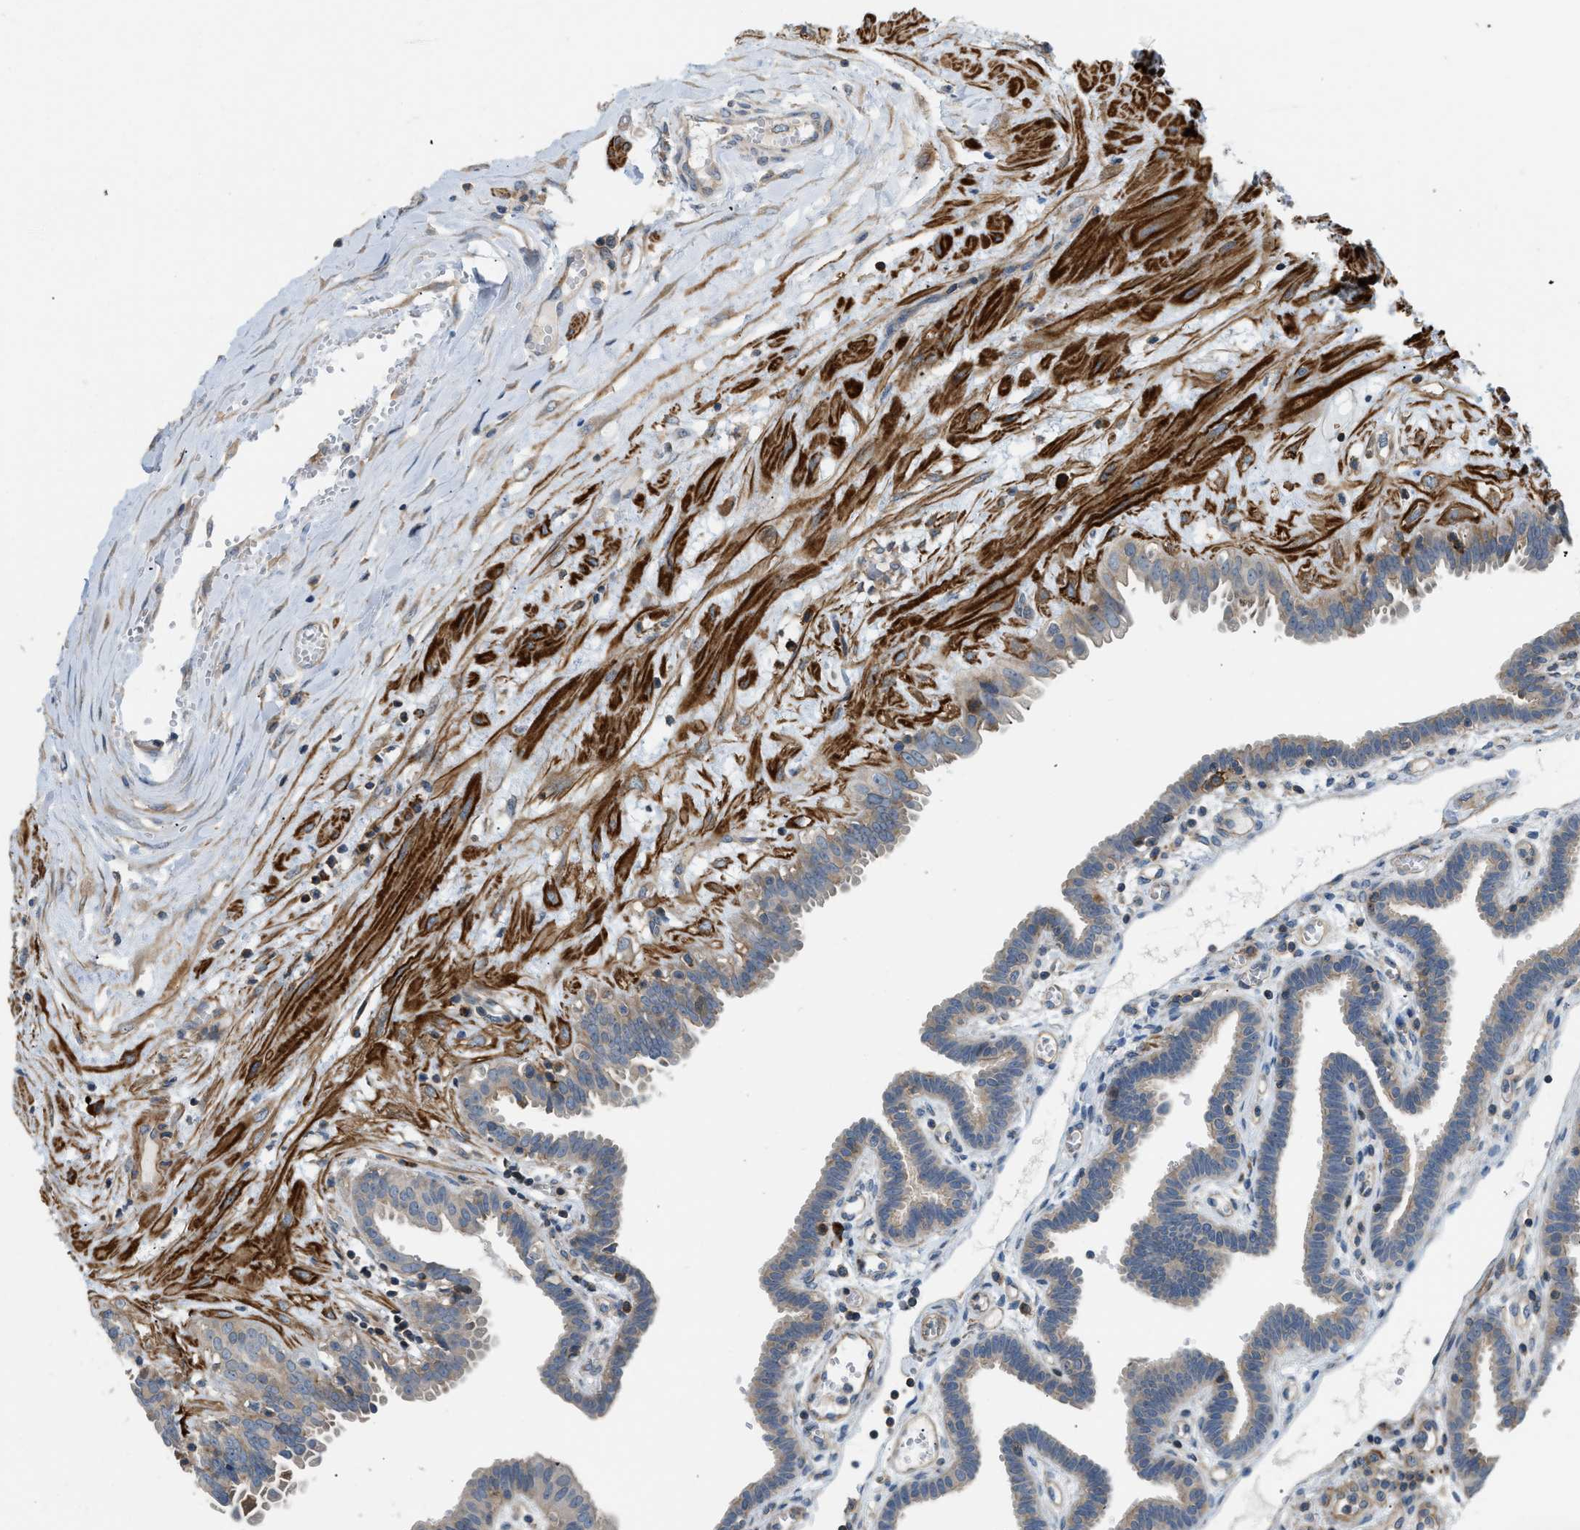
{"staining": {"intensity": "weak", "quantity": "25%-75%", "location": "cytoplasmic/membranous"}, "tissue": "fallopian tube", "cell_type": "Glandular cells", "image_type": "normal", "snomed": [{"axis": "morphology", "description": "Normal tissue, NOS"}, {"axis": "topography", "description": "Fallopian tube"}, {"axis": "topography", "description": "Placenta"}], "caption": "About 25%-75% of glandular cells in unremarkable human fallopian tube reveal weak cytoplasmic/membranous protein expression as visualized by brown immunohistochemical staining.", "gene": "BTN3A2", "patient": {"sex": "female", "age": 32}}